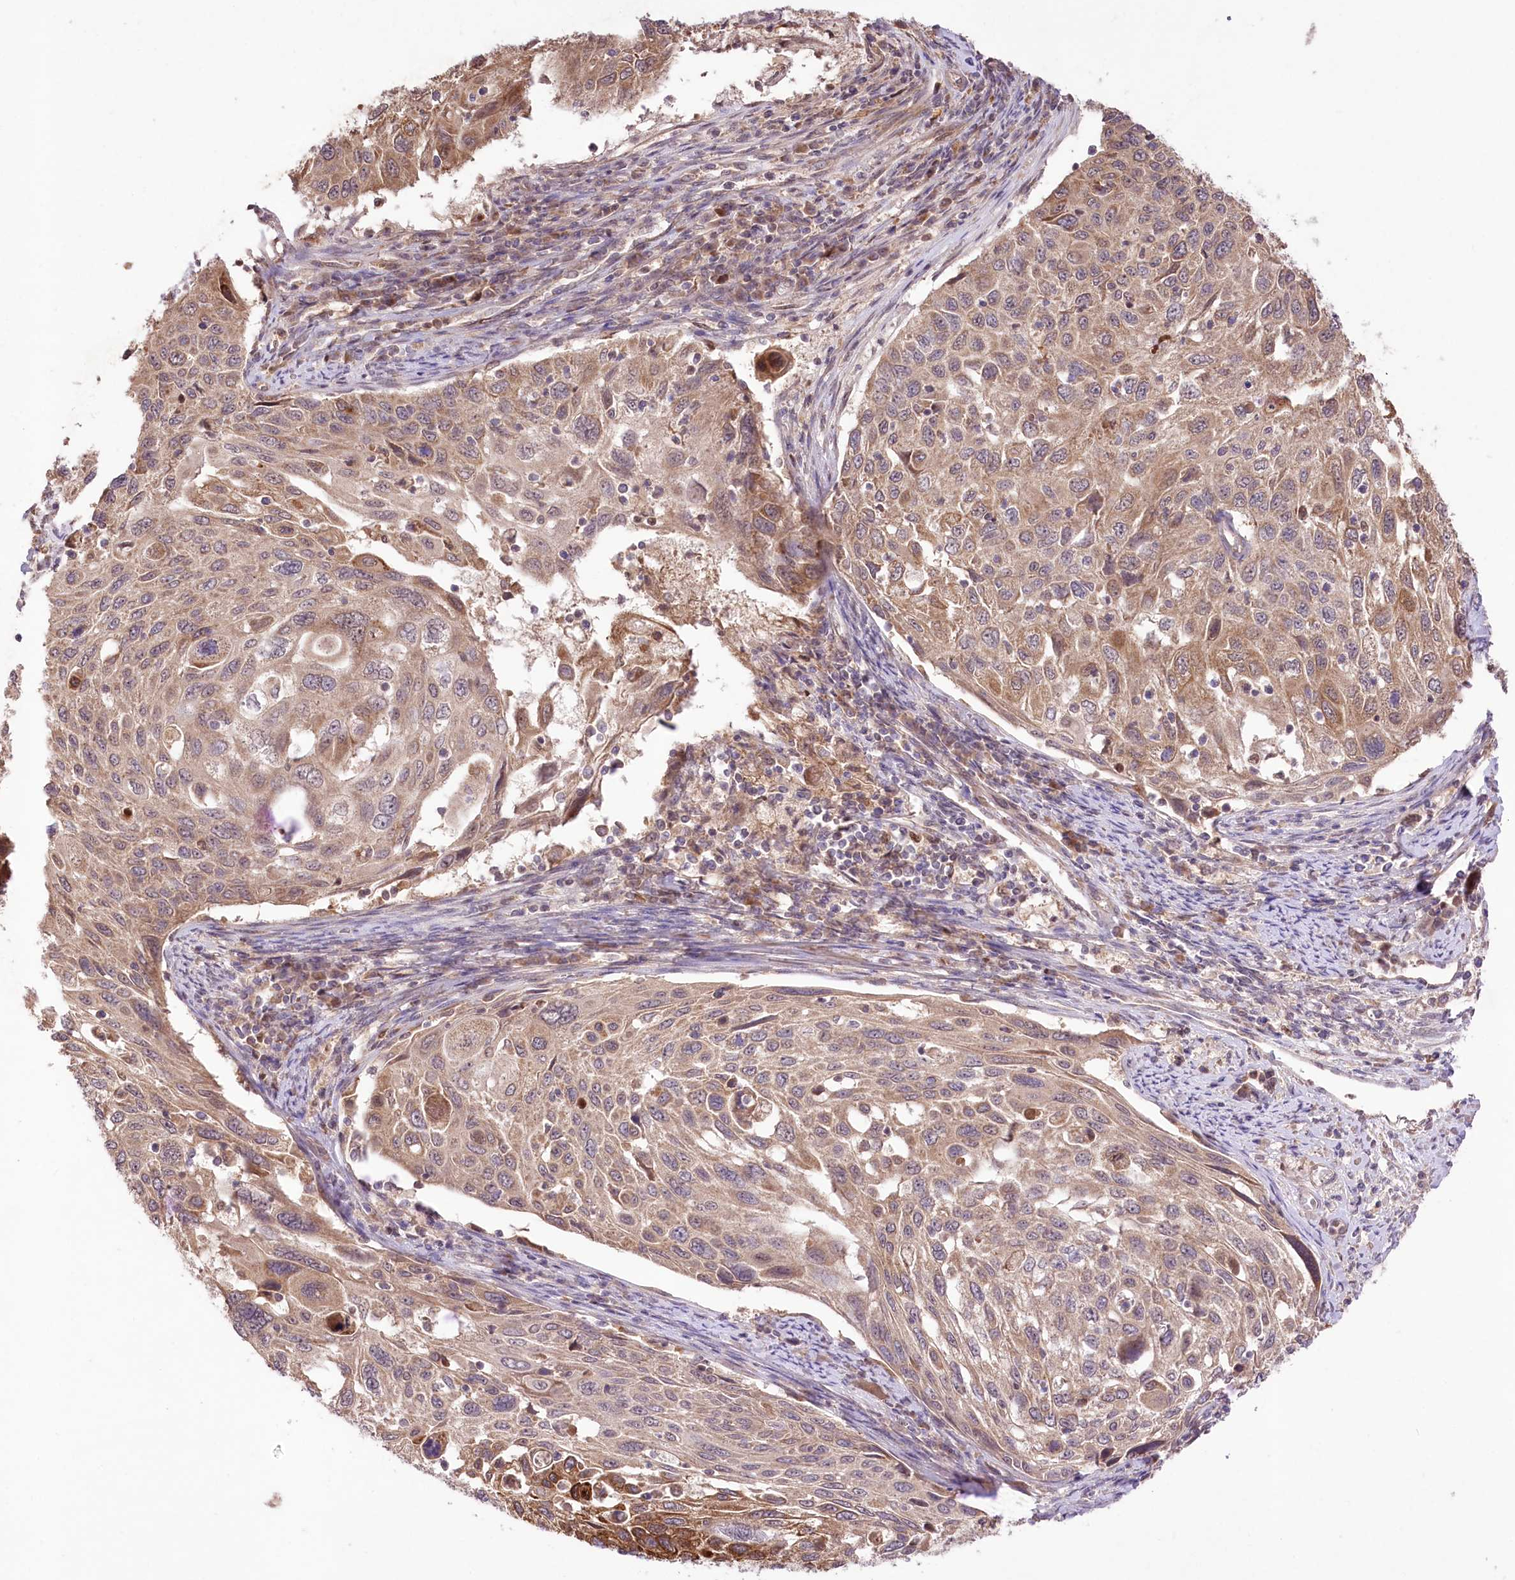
{"staining": {"intensity": "moderate", "quantity": ">75%", "location": "cytoplasmic/membranous"}, "tissue": "cervical cancer", "cell_type": "Tumor cells", "image_type": "cancer", "snomed": [{"axis": "morphology", "description": "Squamous cell carcinoma, NOS"}, {"axis": "topography", "description": "Cervix"}], "caption": "Cervical cancer stained for a protein exhibits moderate cytoplasmic/membranous positivity in tumor cells.", "gene": "HELT", "patient": {"sex": "female", "age": 70}}